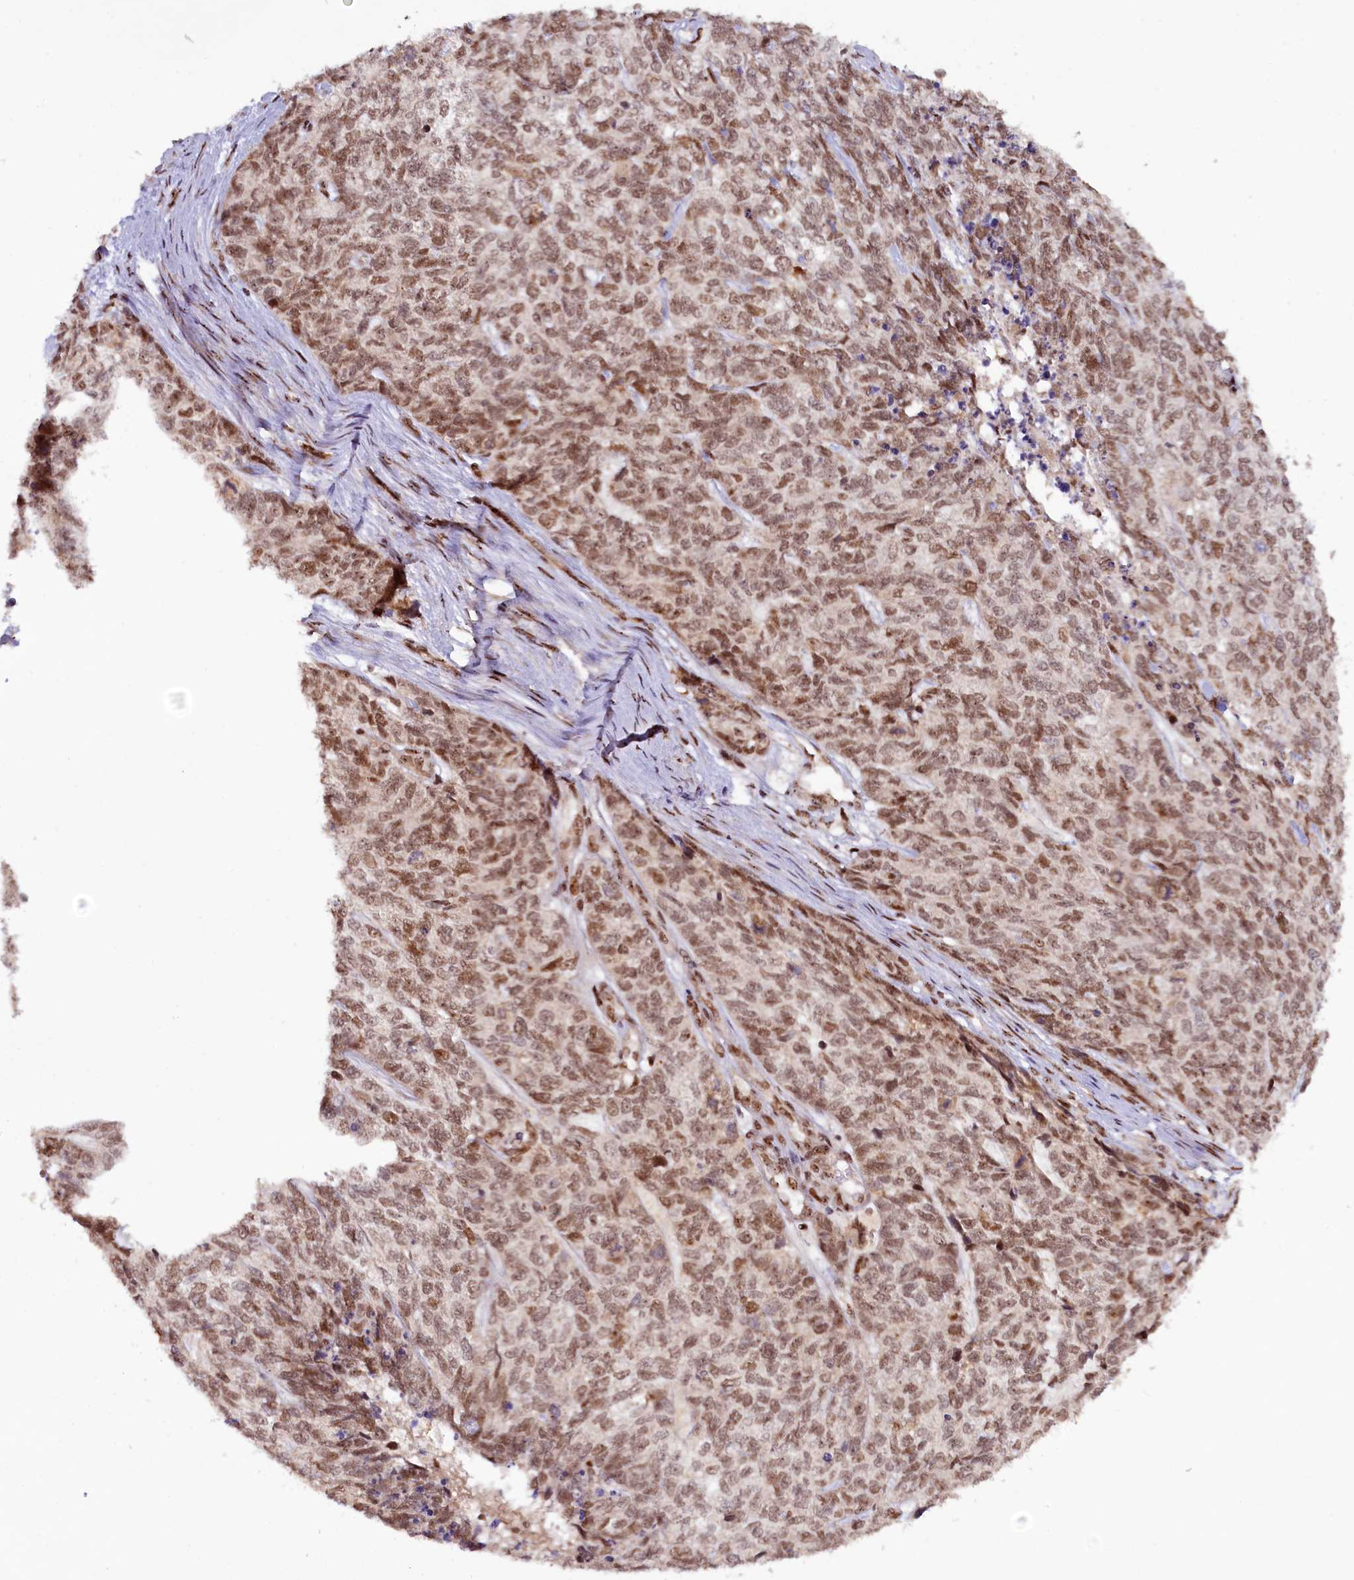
{"staining": {"intensity": "moderate", "quantity": ">75%", "location": "nuclear"}, "tissue": "cervical cancer", "cell_type": "Tumor cells", "image_type": "cancer", "snomed": [{"axis": "morphology", "description": "Squamous cell carcinoma, NOS"}, {"axis": "topography", "description": "Cervix"}], "caption": "Tumor cells show medium levels of moderate nuclear staining in about >75% of cells in cervical cancer.", "gene": "TCOF1", "patient": {"sex": "female", "age": 63}}